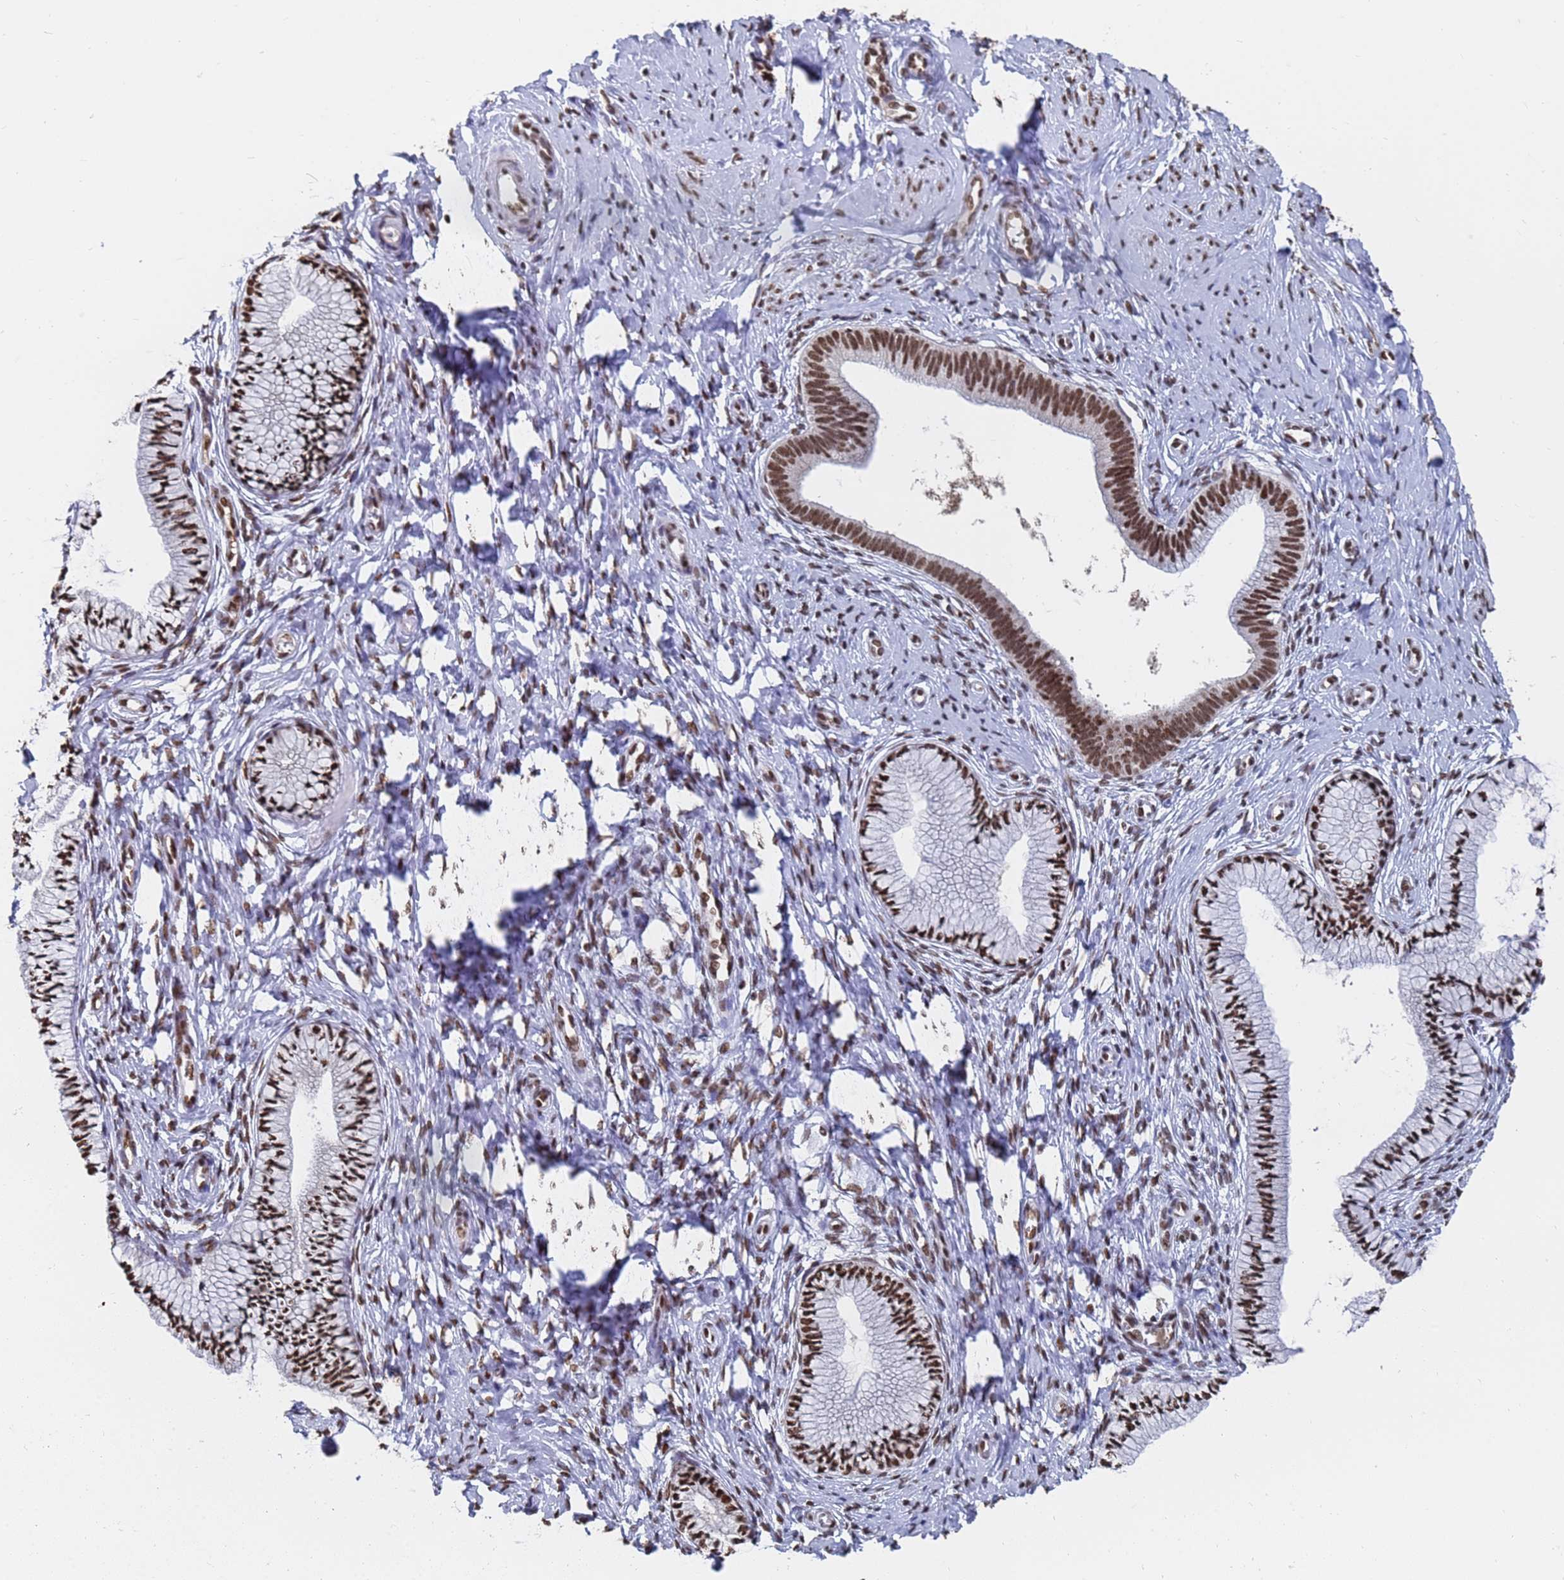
{"staining": {"intensity": "strong", "quantity": ">75%", "location": "nuclear"}, "tissue": "cervix", "cell_type": "Glandular cells", "image_type": "normal", "snomed": [{"axis": "morphology", "description": "Normal tissue, NOS"}, {"axis": "topography", "description": "Cervix"}], "caption": "Cervix stained with DAB IHC displays high levels of strong nuclear positivity in about >75% of glandular cells. (DAB IHC with brightfield microscopy, high magnification).", "gene": "RAVER2", "patient": {"sex": "female", "age": 36}}